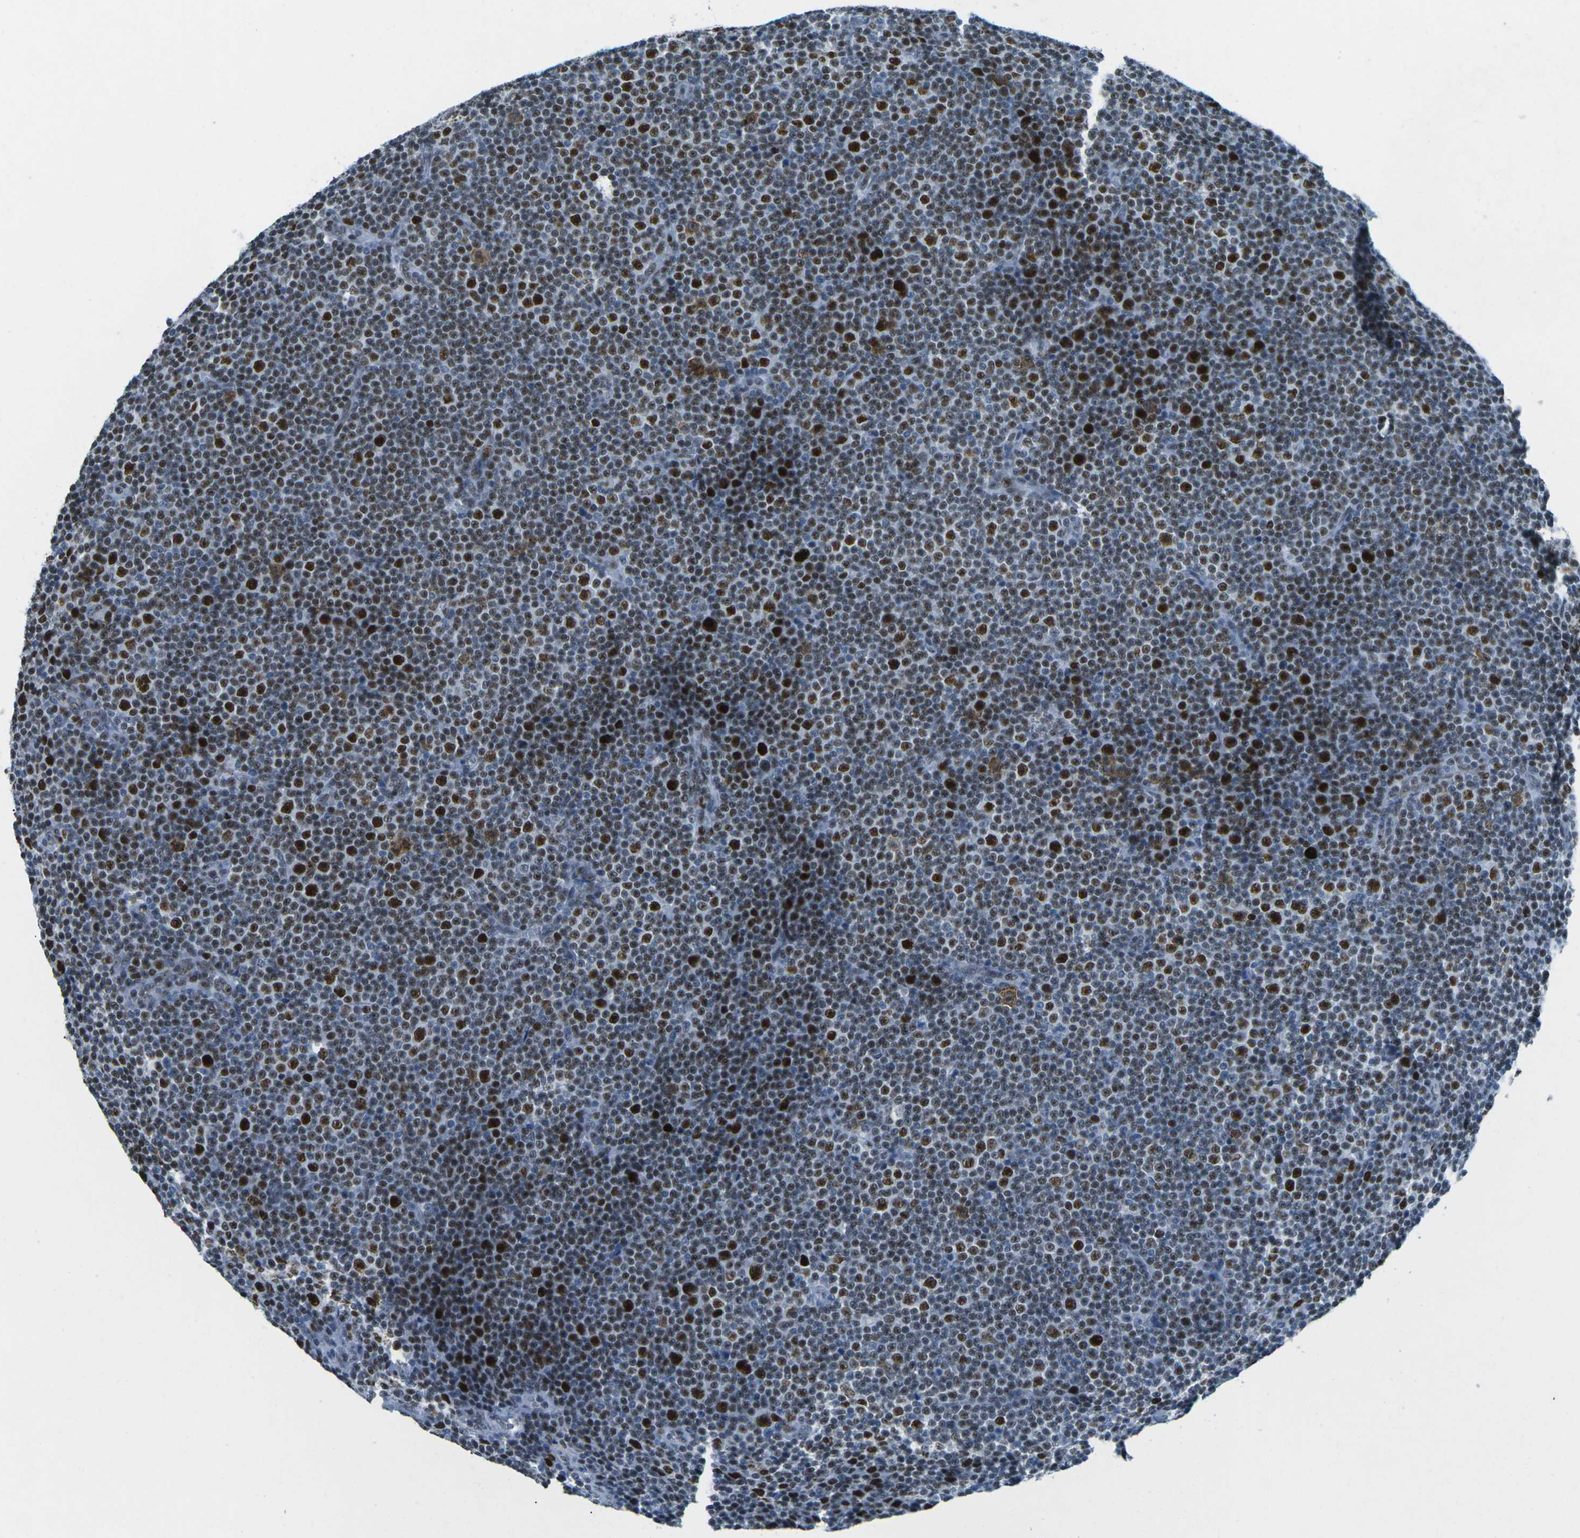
{"staining": {"intensity": "strong", "quantity": ">75%", "location": "nuclear"}, "tissue": "lymphoma", "cell_type": "Tumor cells", "image_type": "cancer", "snomed": [{"axis": "morphology", "description": "Malignant lymphoma, non-Hodgkin's type, Low grade"}, {"axis": "topography", "description": "Lymph node"}], "caption": "Protein expression analysis of human lymphoma reveals strong nuclear expression in about >75% of tumor cells.", "gene": "RB1", "patient": {"sex": "female", "age": 67}}